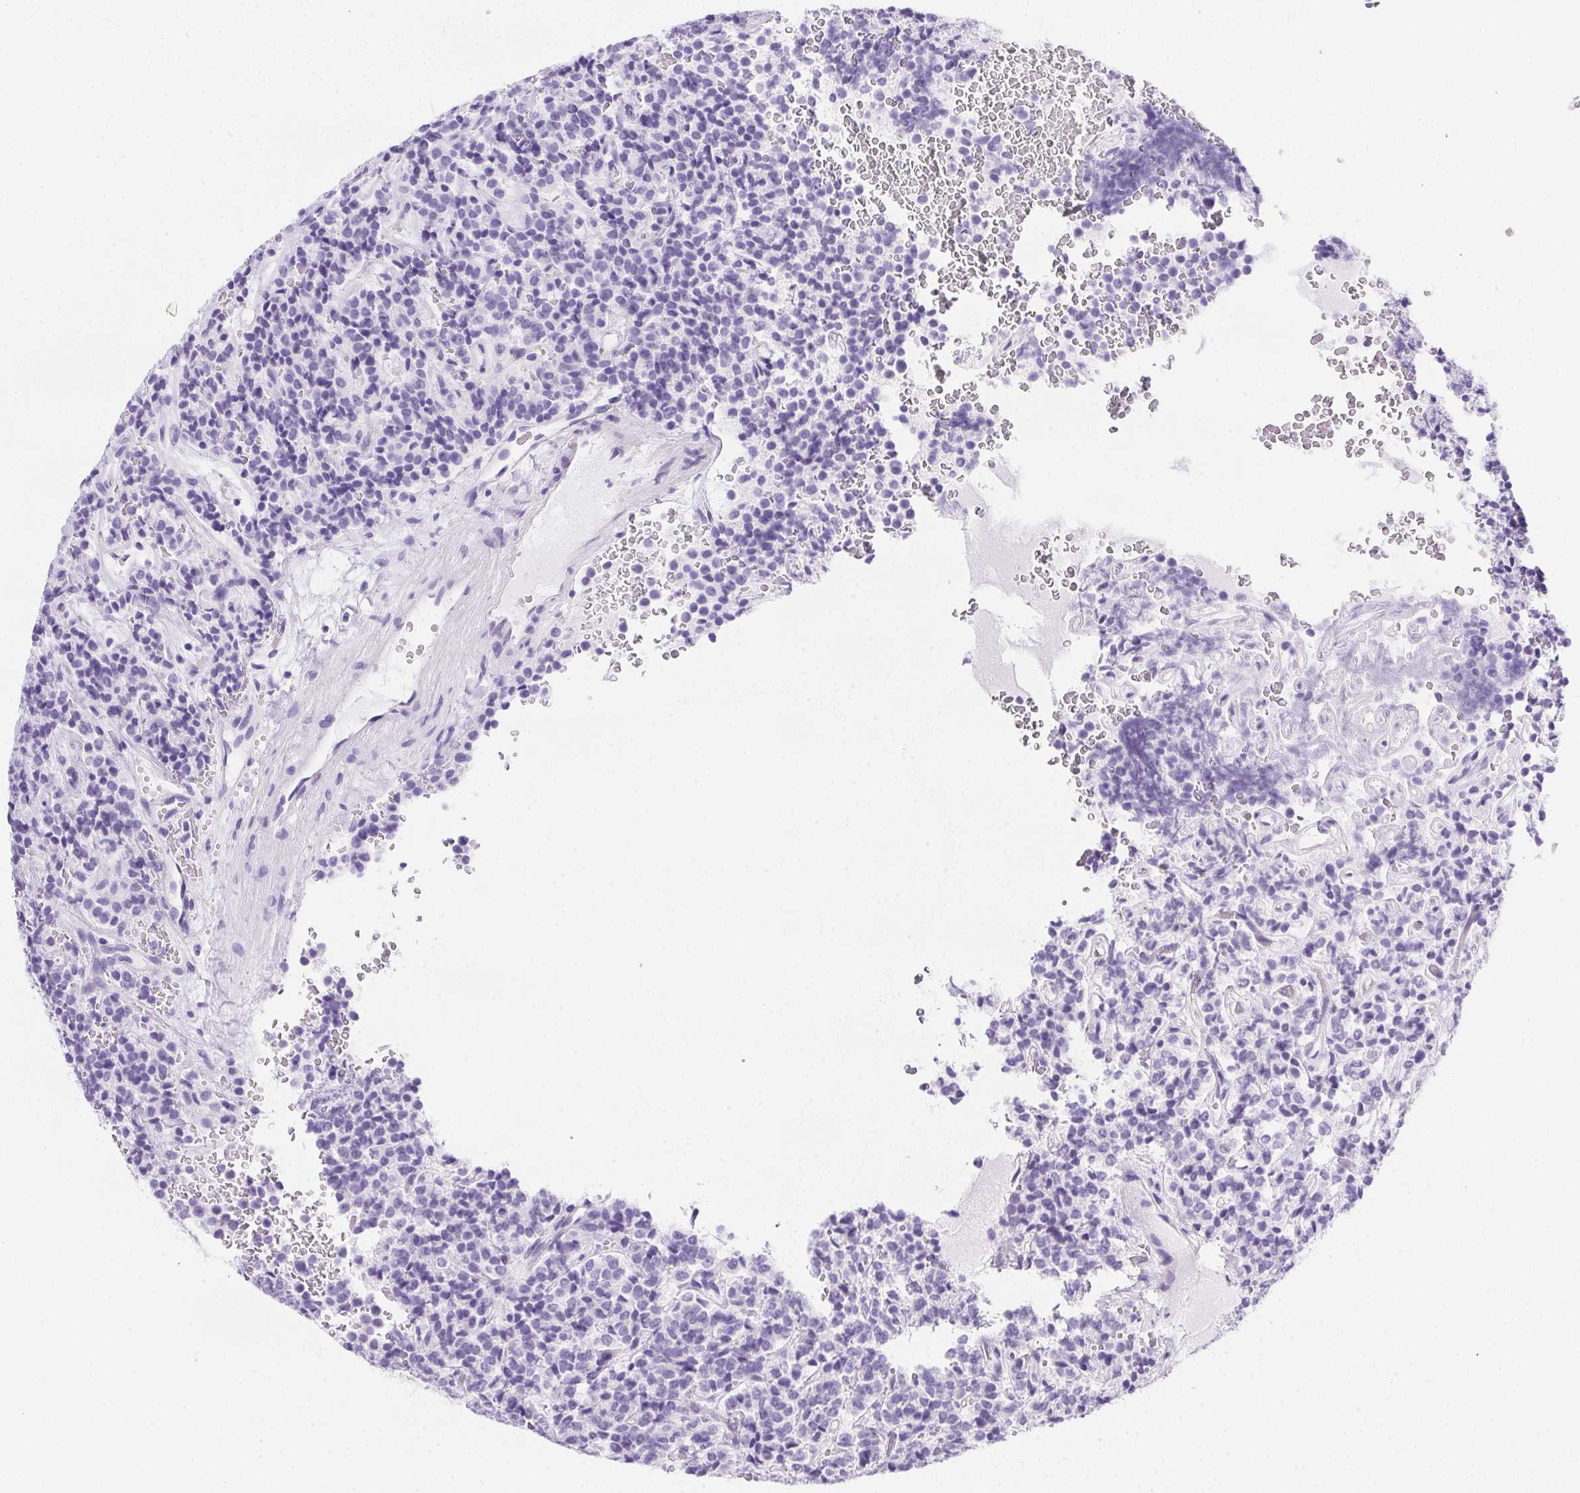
{"staining": {"intensity": "negative", "quantity": "none", "location": "none"}, "tissue": "carcinoid", "cell_type": "Tumor cells", "image_type": "cancer", "snomed": [{"axis": "morphology", "description": "Carcinoid, malignant, NOS"}, {"axis": "topography", "description": "Pancreas"}], "caption": "Carcinoid stained for a protein using immunohistochemistry demonstrates no positivity tumor cells.", "gene": "SPACA5B", "patient": {"sex": "male", "age": 36}}